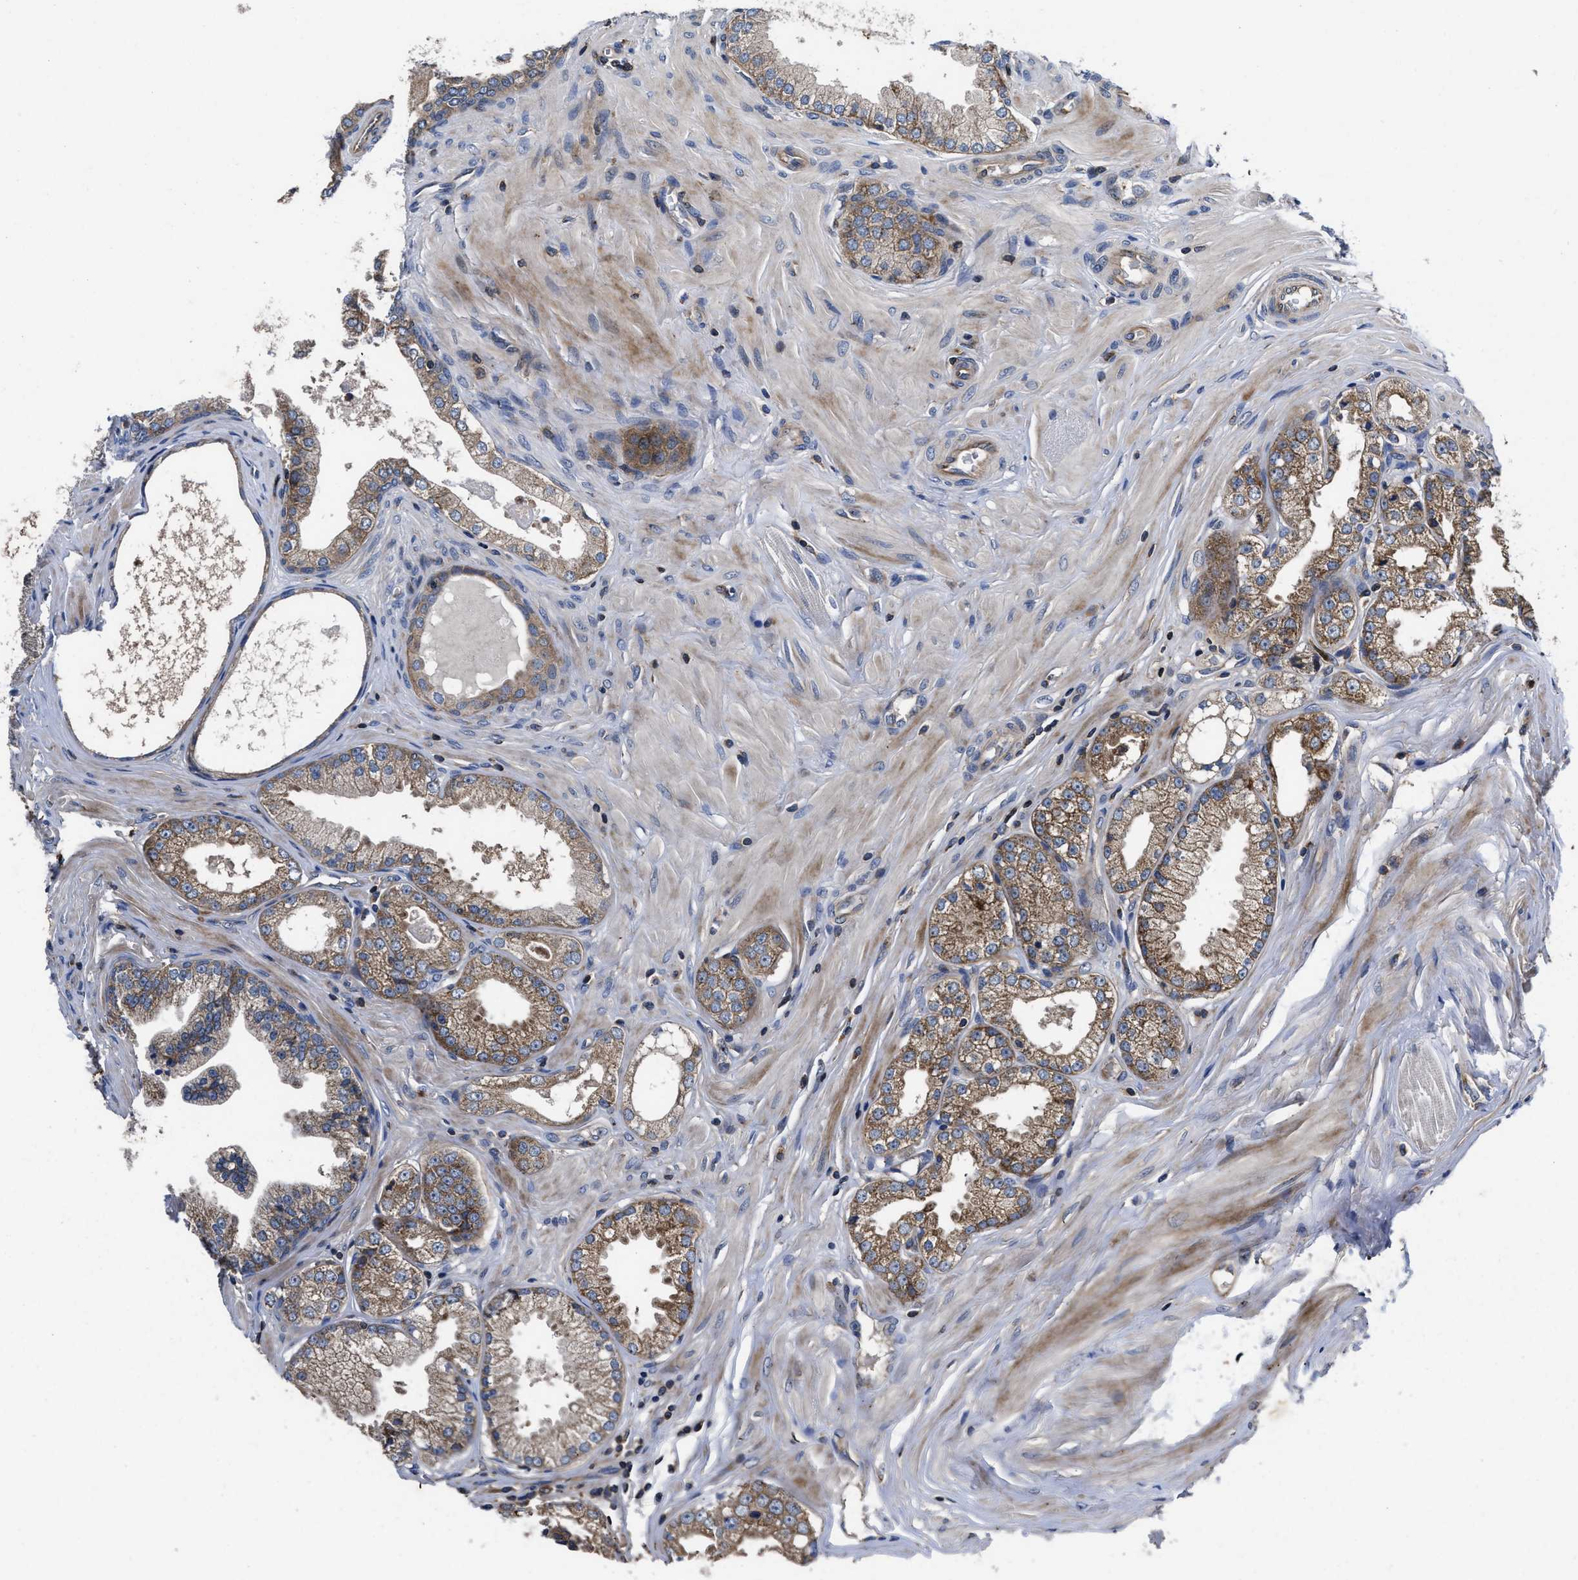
{"staining": {"intensity": "moderate", "quantity": ">75%", "location": "cytoplasmic/membranous"}, "tissue": "prostate cancer", "cell_type": "Tumor cells", "image_type": "cancer", "snomed": [{"axis": "morphology", "description": "Adenocarcinoma, Low grade"}, {"axis": "topography", "description": "Prostate"}], "caption": "Prostate cancer stained with immunohistochemistry demonstrates moderate cytoplasmic/membranous expression in about >75% of tumor cells.", "gene": "YBEY", "patient": {"sex": "male", "age": 57}}